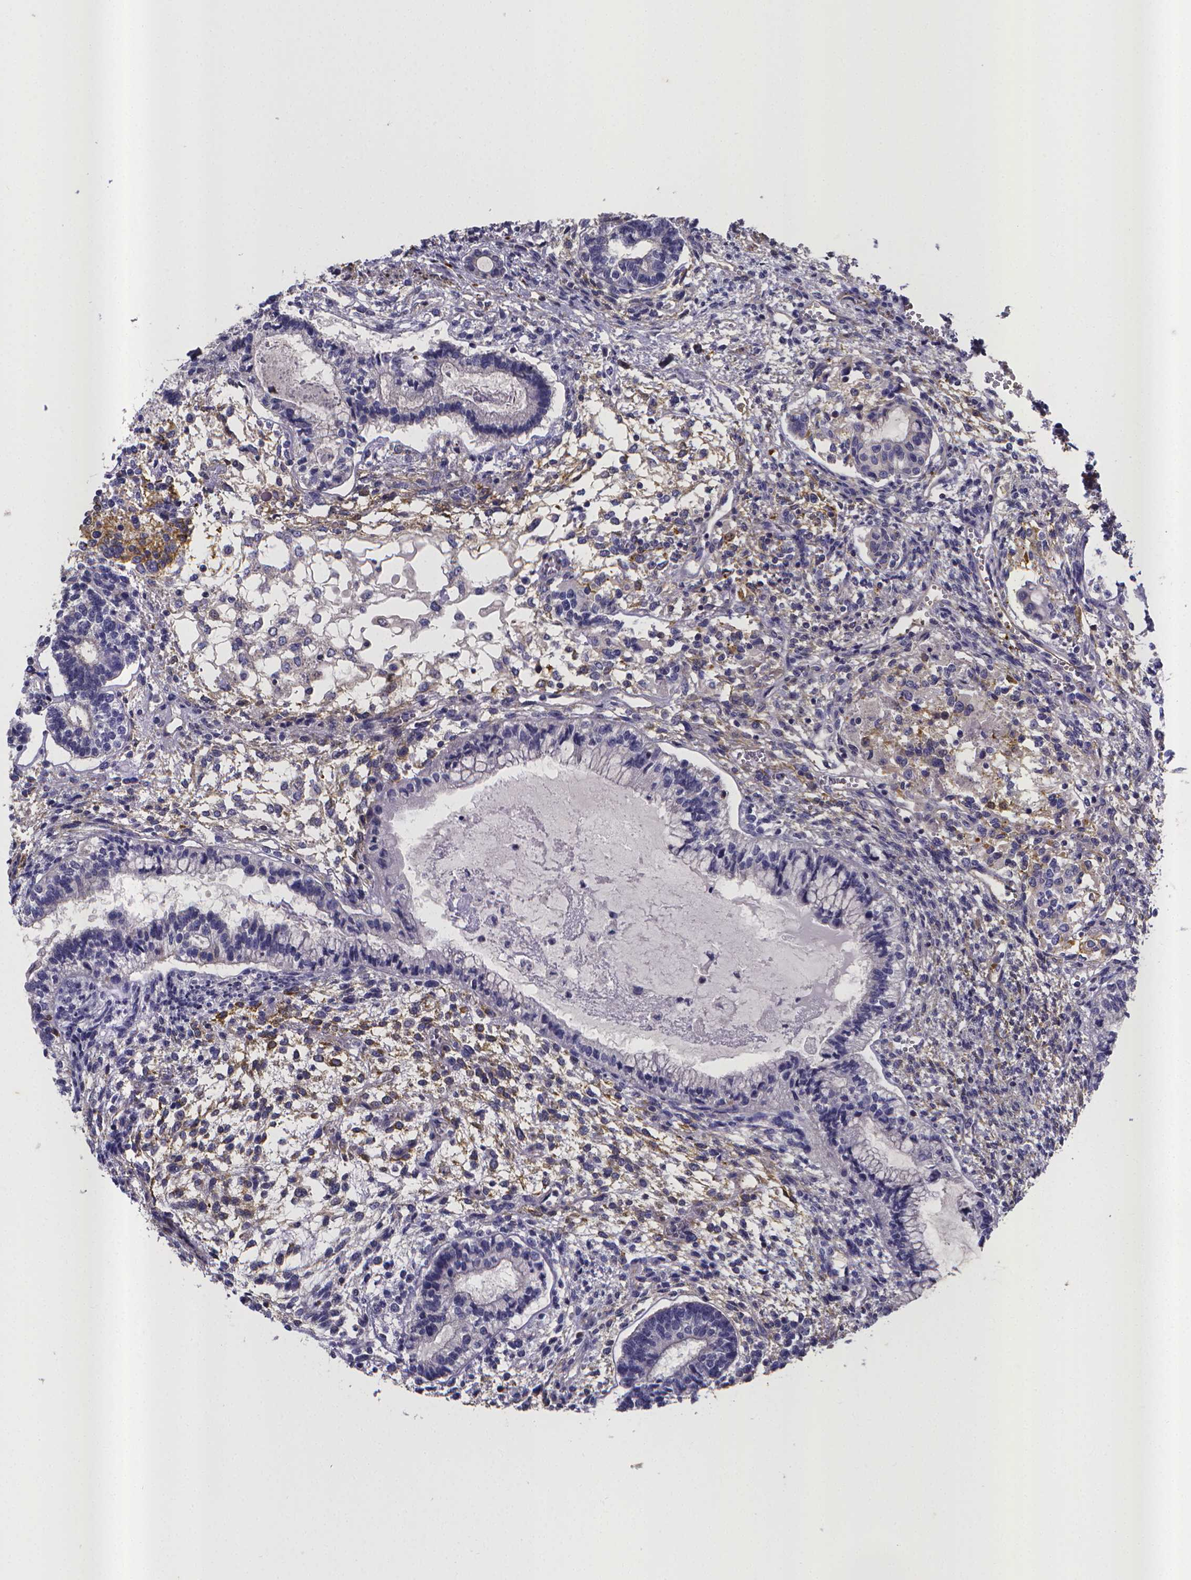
{"staining": {"intensity": "negative", "quantity": "none", "location": "none"}, "tissue": "testis cancer", "cell_type": "Tumor cells", "image_type": "cancer", "snomed": [{"axis": "morphology", "description": "Carcinoma, Embryonal, NOS"}, {"axis": "topography", "description": "Testis"}], "caption": "Immunohistochemistry (IHC) micrograph of human testis cancer stained for a protein (brown), which displays no staining in tumor cells. (DAB (3,3'-diaminobenzidine) immunohistochemistry visualized using brightfield microscopy, high magnification).", "gene": "RERG", "patient": {"sex": "male", "age": 37}}